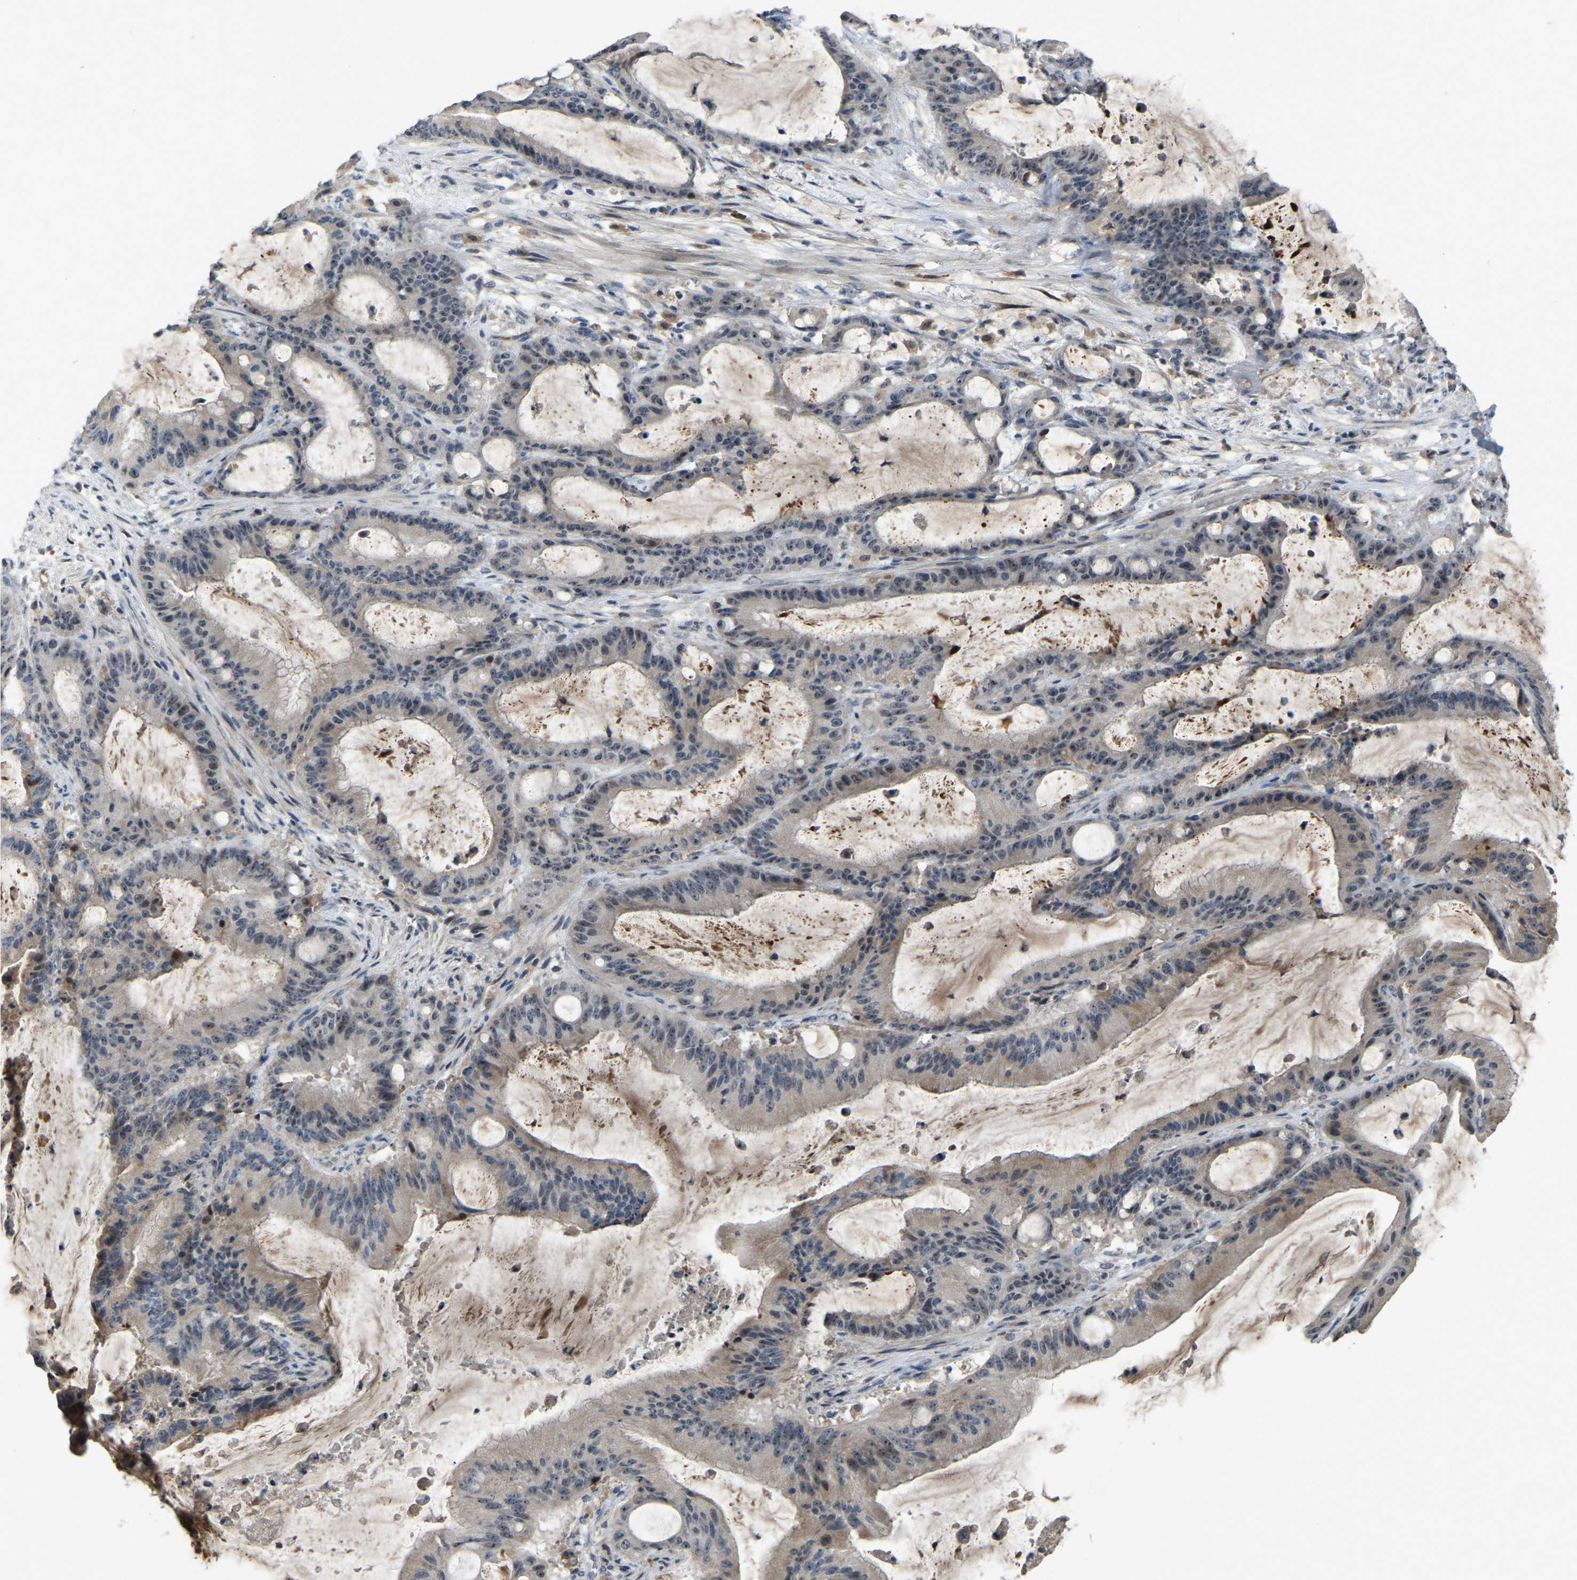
{"staining": {"intensity": "negative", "quantity": "none", "location": "none"}, "tissue": "liver cancer", "cell_type": "Tumor cells", "image_type": "cancer", "snomed": [{"axis": "morphology", "description": "Normal tissue, NOS"}, {"axis": "morphology", "description": "Cholangiocarcinoma"}, {"axis": "topography", "description": "Liver"}, {"axis": "topography", "description": "Peripheral nerve tissue"}], "caption": "A micrograph of liver cholangiocarcinoma stained for a protein reveals no brown staining in tumor cells.", "gene": "FHIT", "patient": {"sex": "female", "age": 73}}